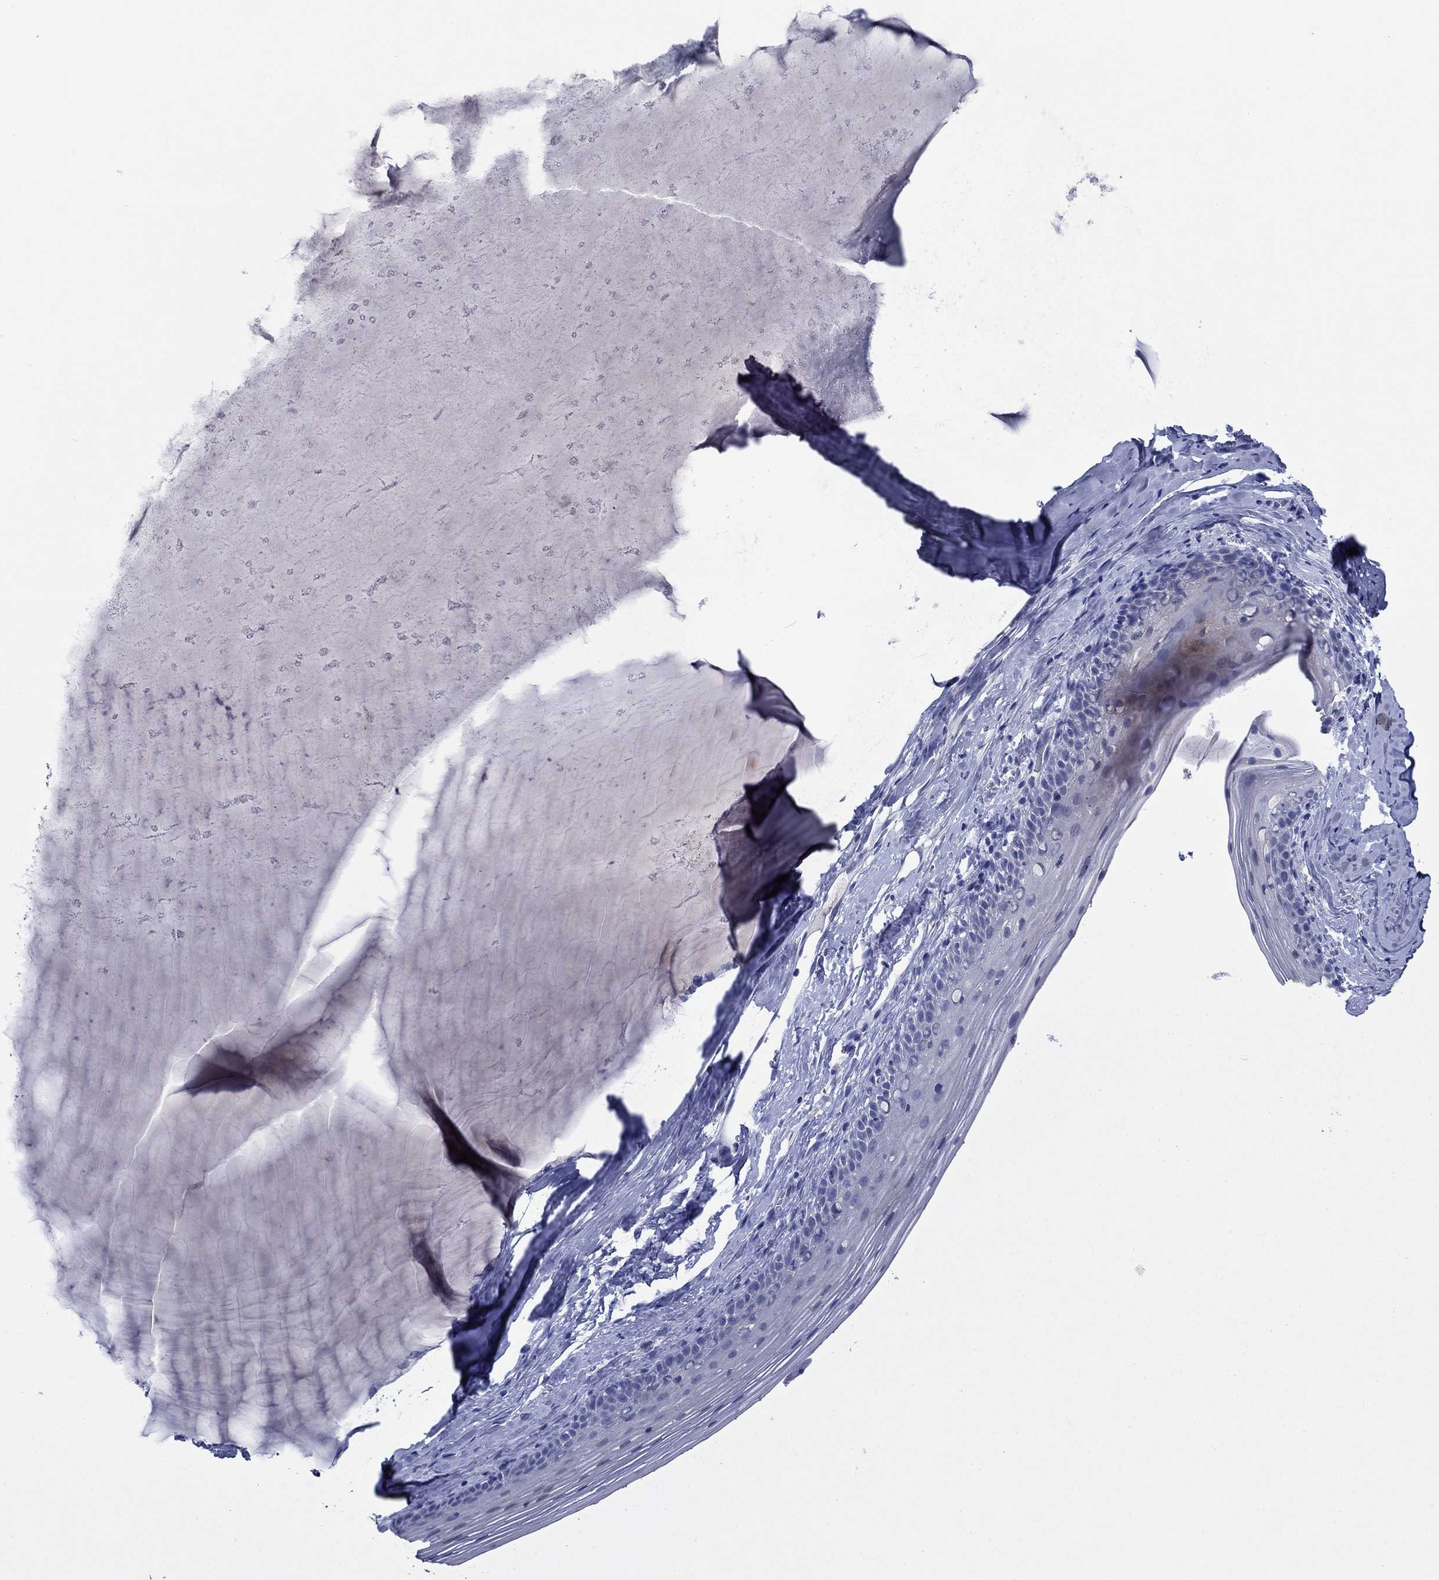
{"staining": {"intensity": "negative", "quantity": "none", "location": "none"}, "tissue": "cervix", "cell_type": "Glandular cells", "image_type": "normal", "snomed": [{"axis": "morphology", "description": "Normal tissue, NOS"}, {"axis": "topography", "description": "Cervix"}], "caption": "DAB immunohistochemical staining of benign cervix shows no significant staining in glandular cells. Nuclei are stained in blue.", "gene": "CNTNAP4", "patient": {"sex": "female", "age": 40}}